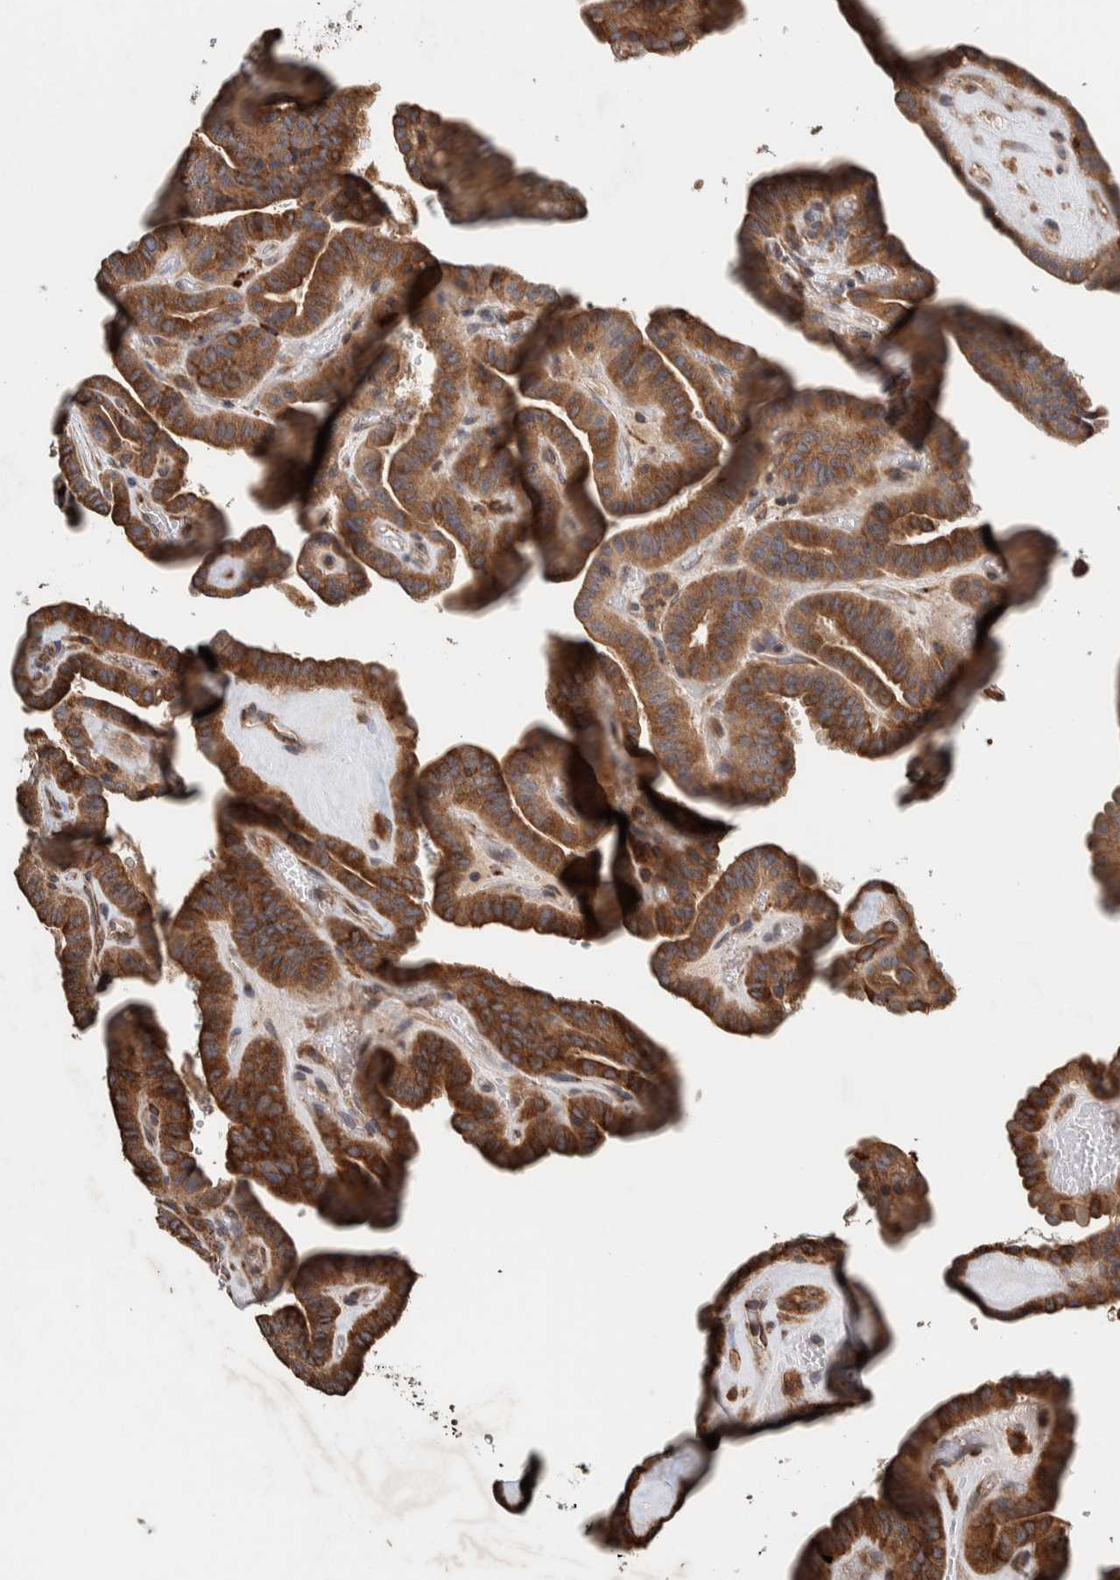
{"staining": {"intensity": "moderate", "quantity": ">75%", "location": "cytoplasmic/membranous"}, "tissue": "thyroid cancer", "cell_type": "Tumor cells", "image_type": "cancer", "snomed": [{"axis": "morphology", "description": "Papillary adenocarcinoma, NOS"}, {"axis": "topography", "description": "Thyroid gland"}], "caption": "Tumor cells demonstrate medium levels of moderate cytoplasmic/membranous positivity in approximately >75% of cells in thyroid cancer.", "gene": "PLA2G3", "patient": {"sex": "male", "age": 77}}